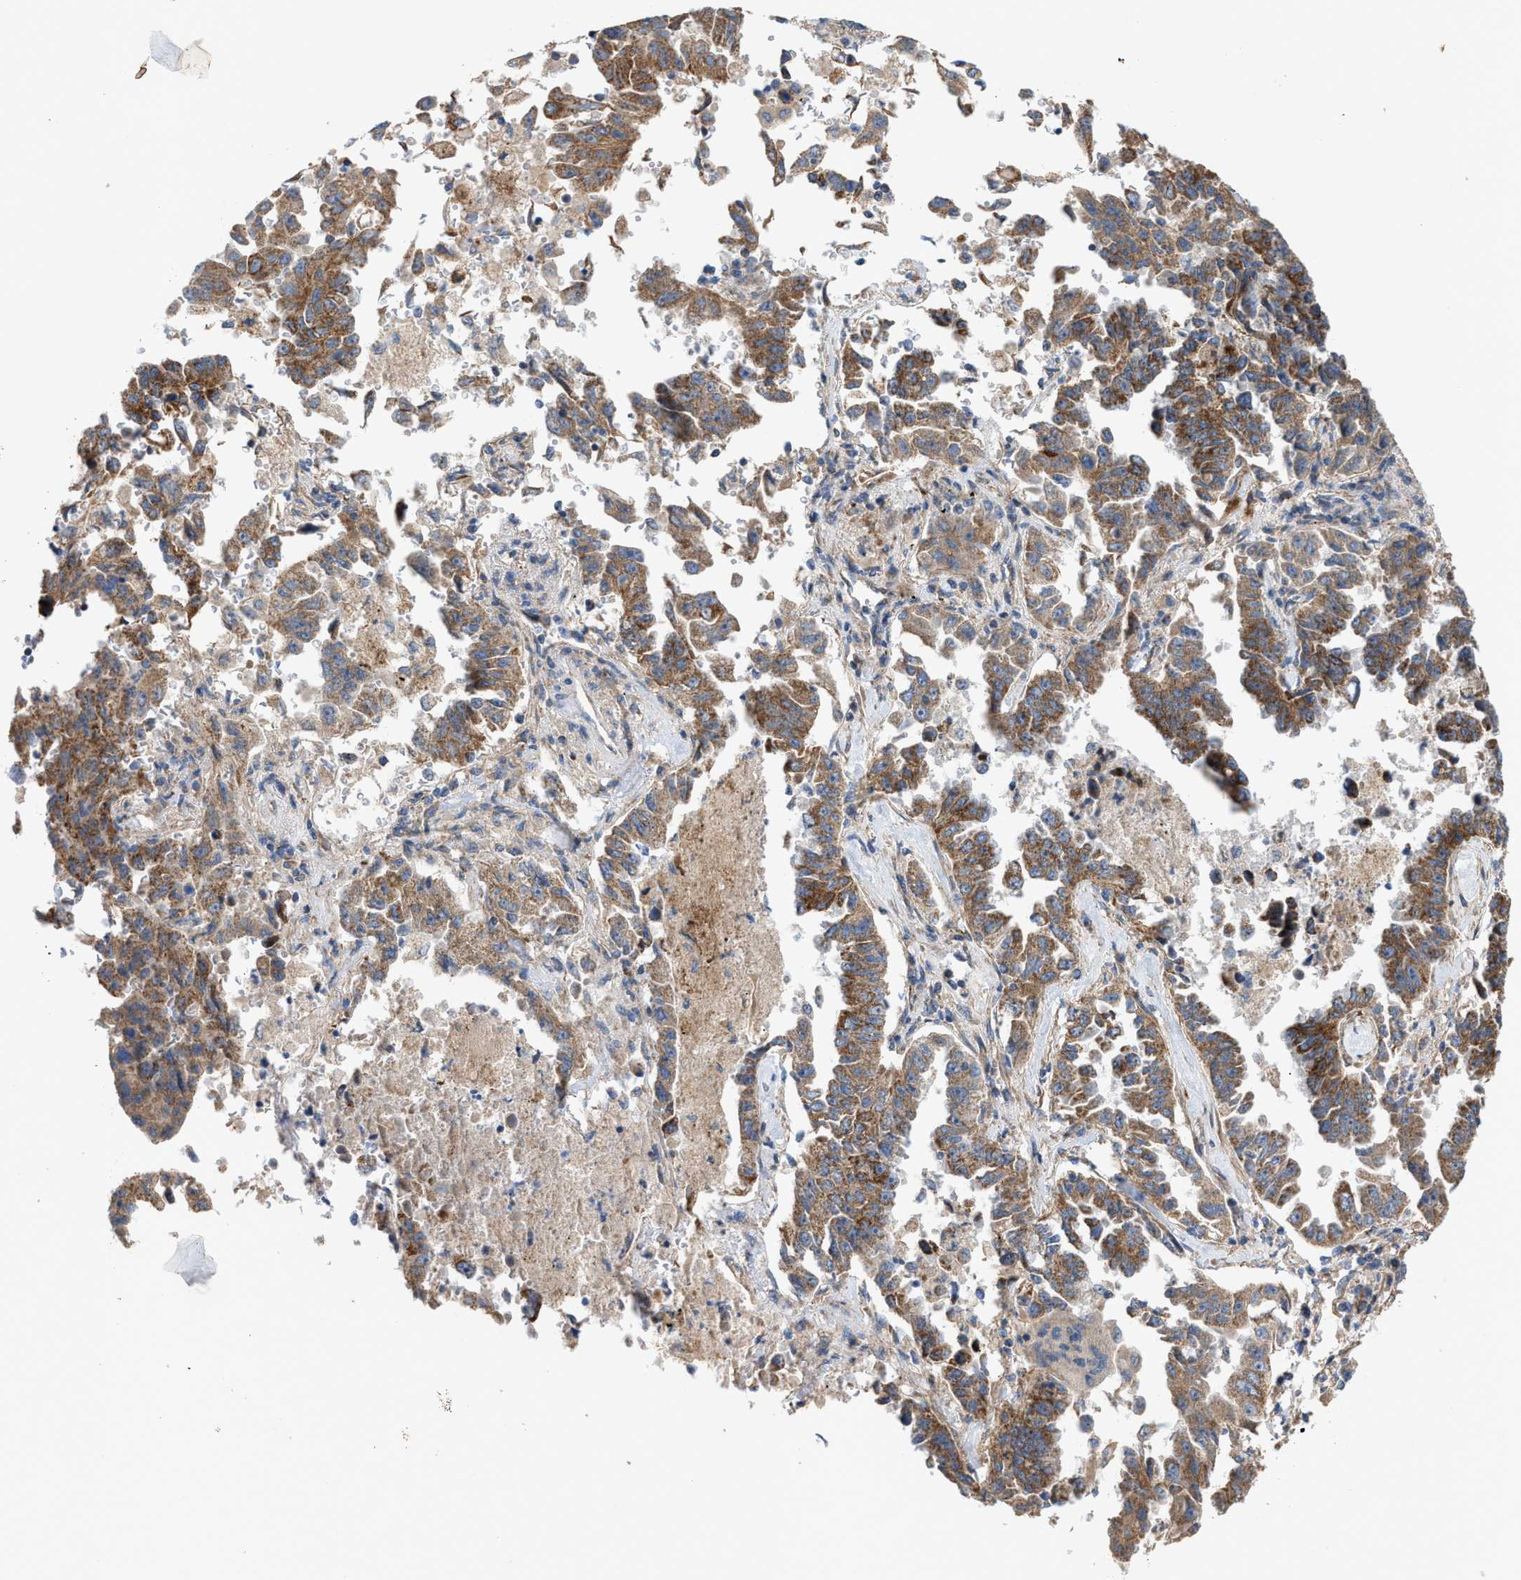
{"staining": {"intensity": "moderate", "quantity": ">75%", "location": "cytoplasmic/membranous"}, "tissue": "lung cancer", "cell_type": "Tumor cells", "image_type": "cancer", "snomed": [{"axis": "morphology", "description": "Adenocarcinoma, NOS"}, {"axis": "topography", "description": "Lung"}], "caption": "A histopathology image of lung cancer (adenocarcinoma) stained for a protein displays moderate cytoplasmic/membranous brown staining in tumor cells.", "gene": "OXSM", "patient": {"sex": "female", "age": 51}}